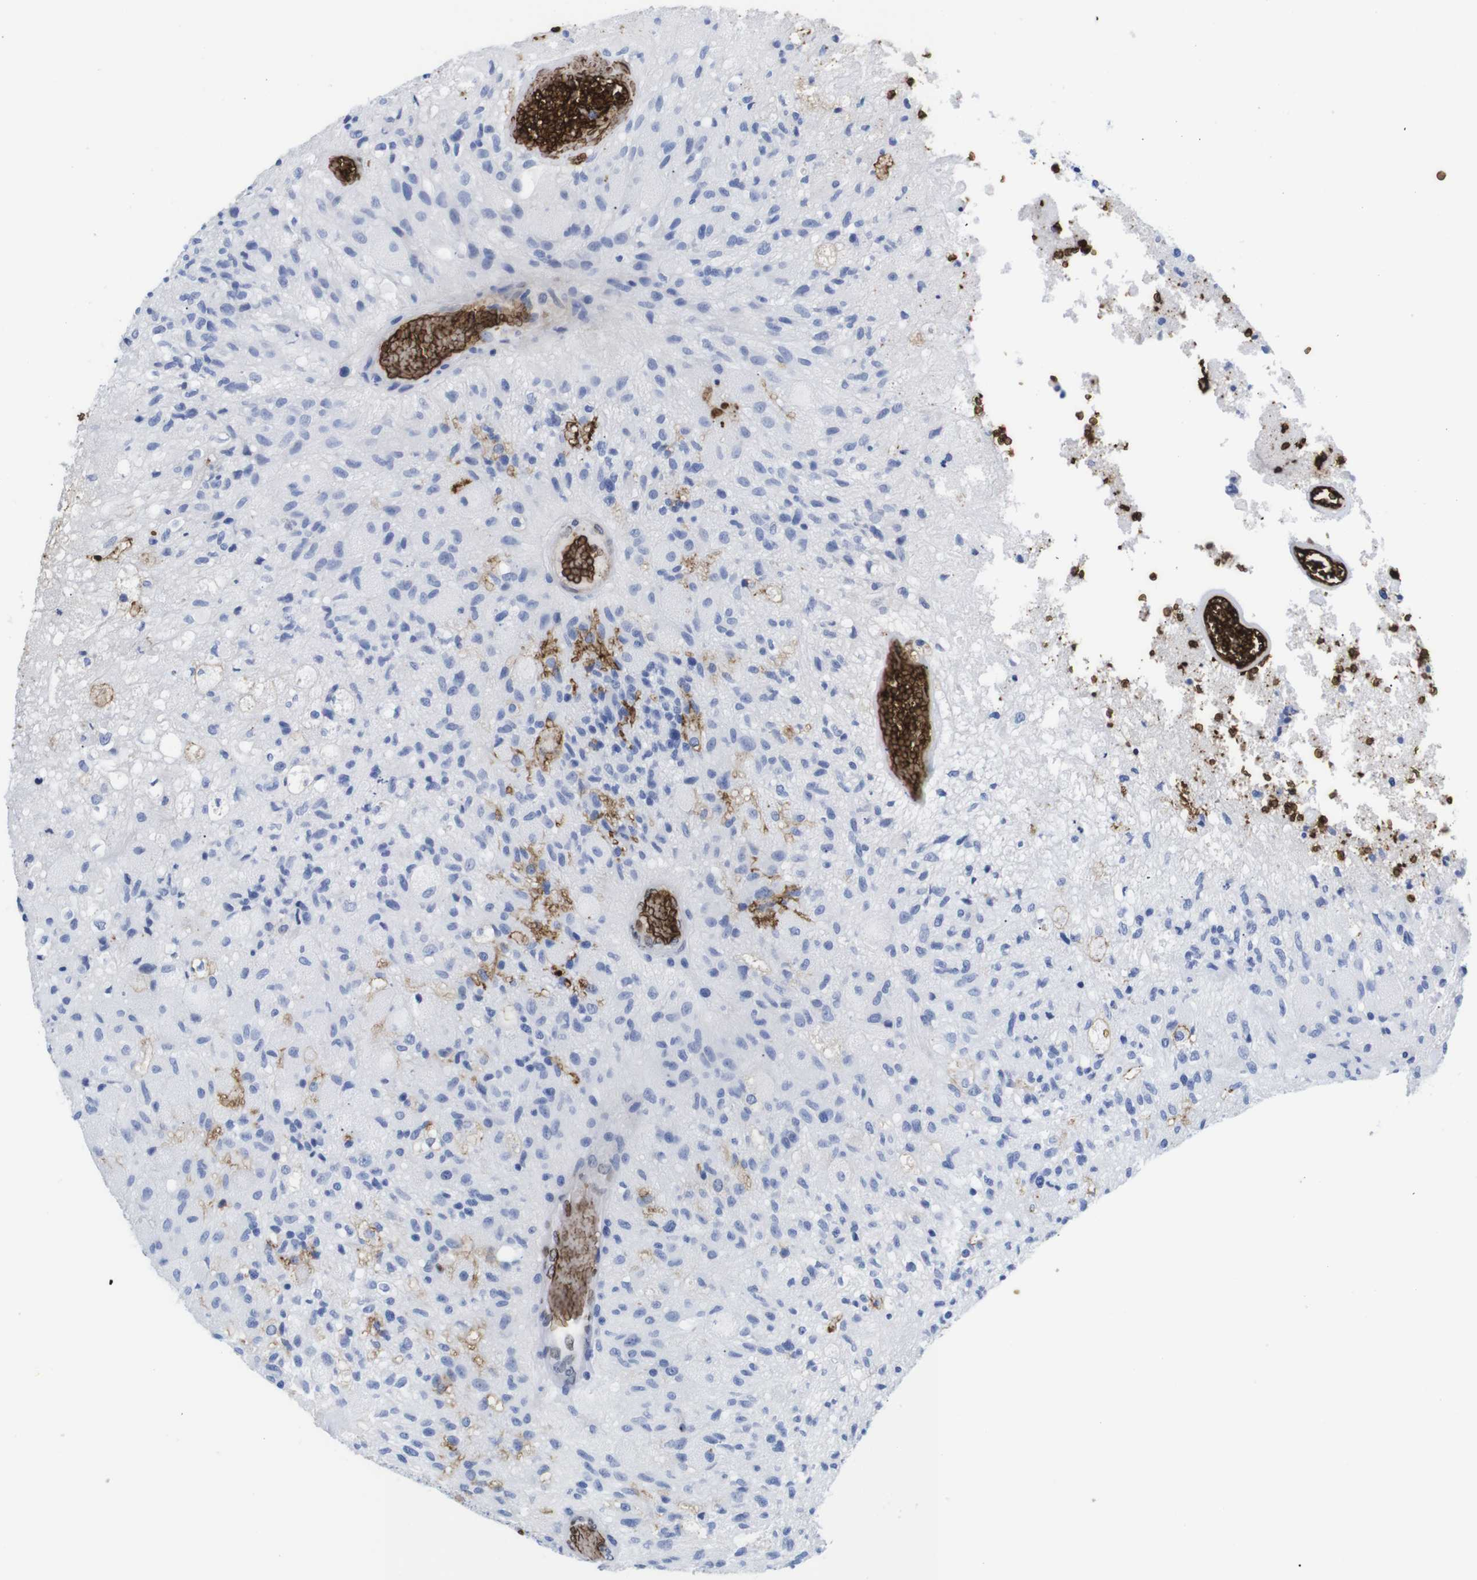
{"staining": {"intensity": "negative", "quantity": "none", "location": "none"}, "tissue": "glioma", "cell_type": "Tumor cells", "image_type": "cancer", "snomed": [{"axis": "morphology", "description": "Normal tissue, NOS"}, {"axis": "morphology", "description": "Glioma, malignant, High grade"}, {"axis": "topography", "description": "Cerebral cortex"}], "caption": "An image of glioma stained for a protein demonstrates no brown staining in tumor cells.", "gene": "S1PR2", "patient": {"sex": "male", "age": 77}}